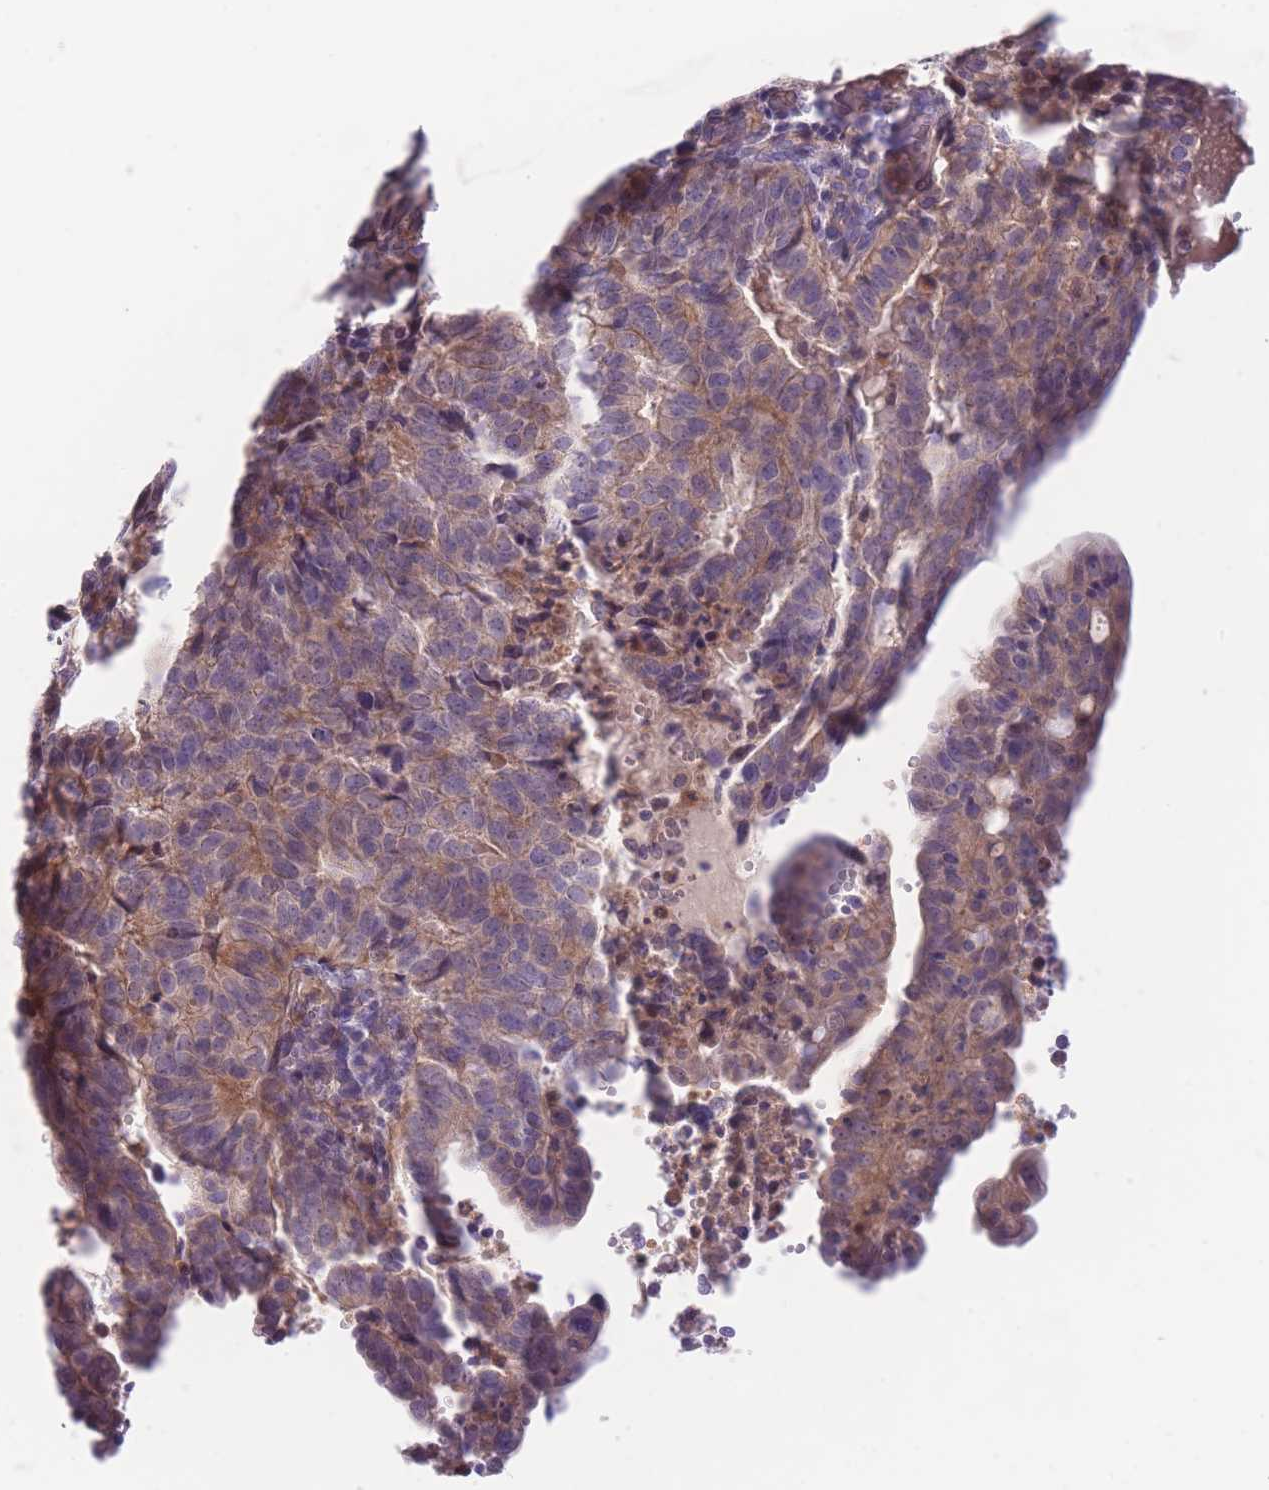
{"staining": {"intensity": "weak", "quantity": "<25%", "location": "cytoplasmic/membranous"}, "tissue": "endometrial cancer", "cell_type": "Tumor cells", "image_type": "cancer", "snomed": [{"axis": "morphology", "description": "Adenocarcinoma, NOS"}, {"axis": "topography", "description": "Uterus"}], "caption": "A histopathology image of human endometrial cancer (adenocarcinoma) is negative for staining in tumor cells.", "gene": "SULT1A1", "patient": {"sex": "female", "age": 77}}